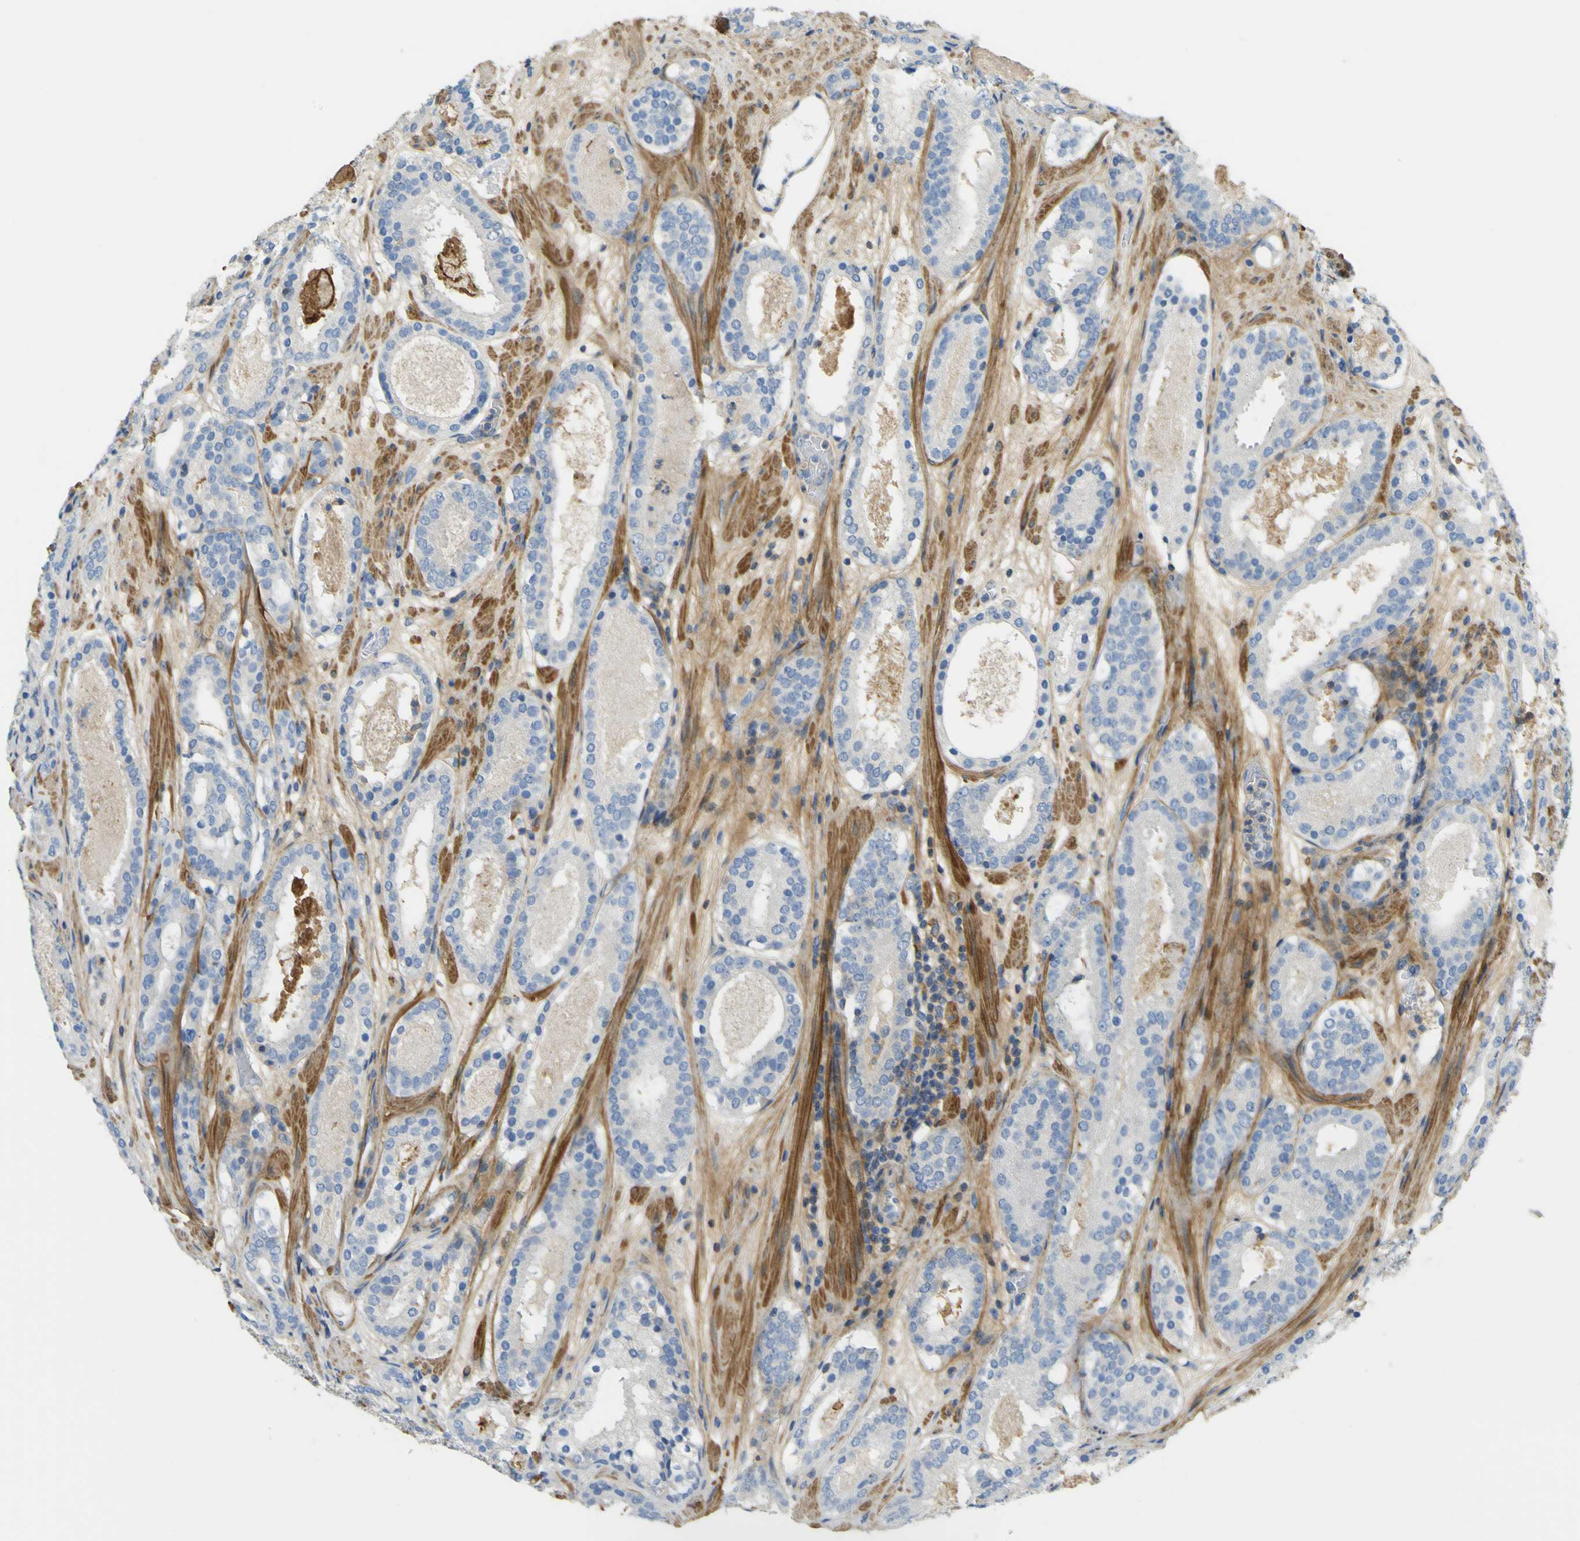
{"staining": {"intensity": "negative", "quantity": "none", "location": "none"}, "tissue": "prostate cancer", "cell_type": "Tumor cells", "image_type": "cancer", "snomed": [{"axis": "morphology", "description": "Adenocarcinoma, Low grade"}, {"axis": "topography", "description": "Prostate"}], "caption": "Immunohistochemistry (IHC) of human prostate cancer (low-grade adenocarcinoma) shows no positivity in tumor cells. The staining is performed using DAB (3,3'-diaminobenzidine) brown chromogen with nuclei counter-stained in using hematoxylin.", "gene": "OGN", "patient": {"sex": "male", "age": 69}}